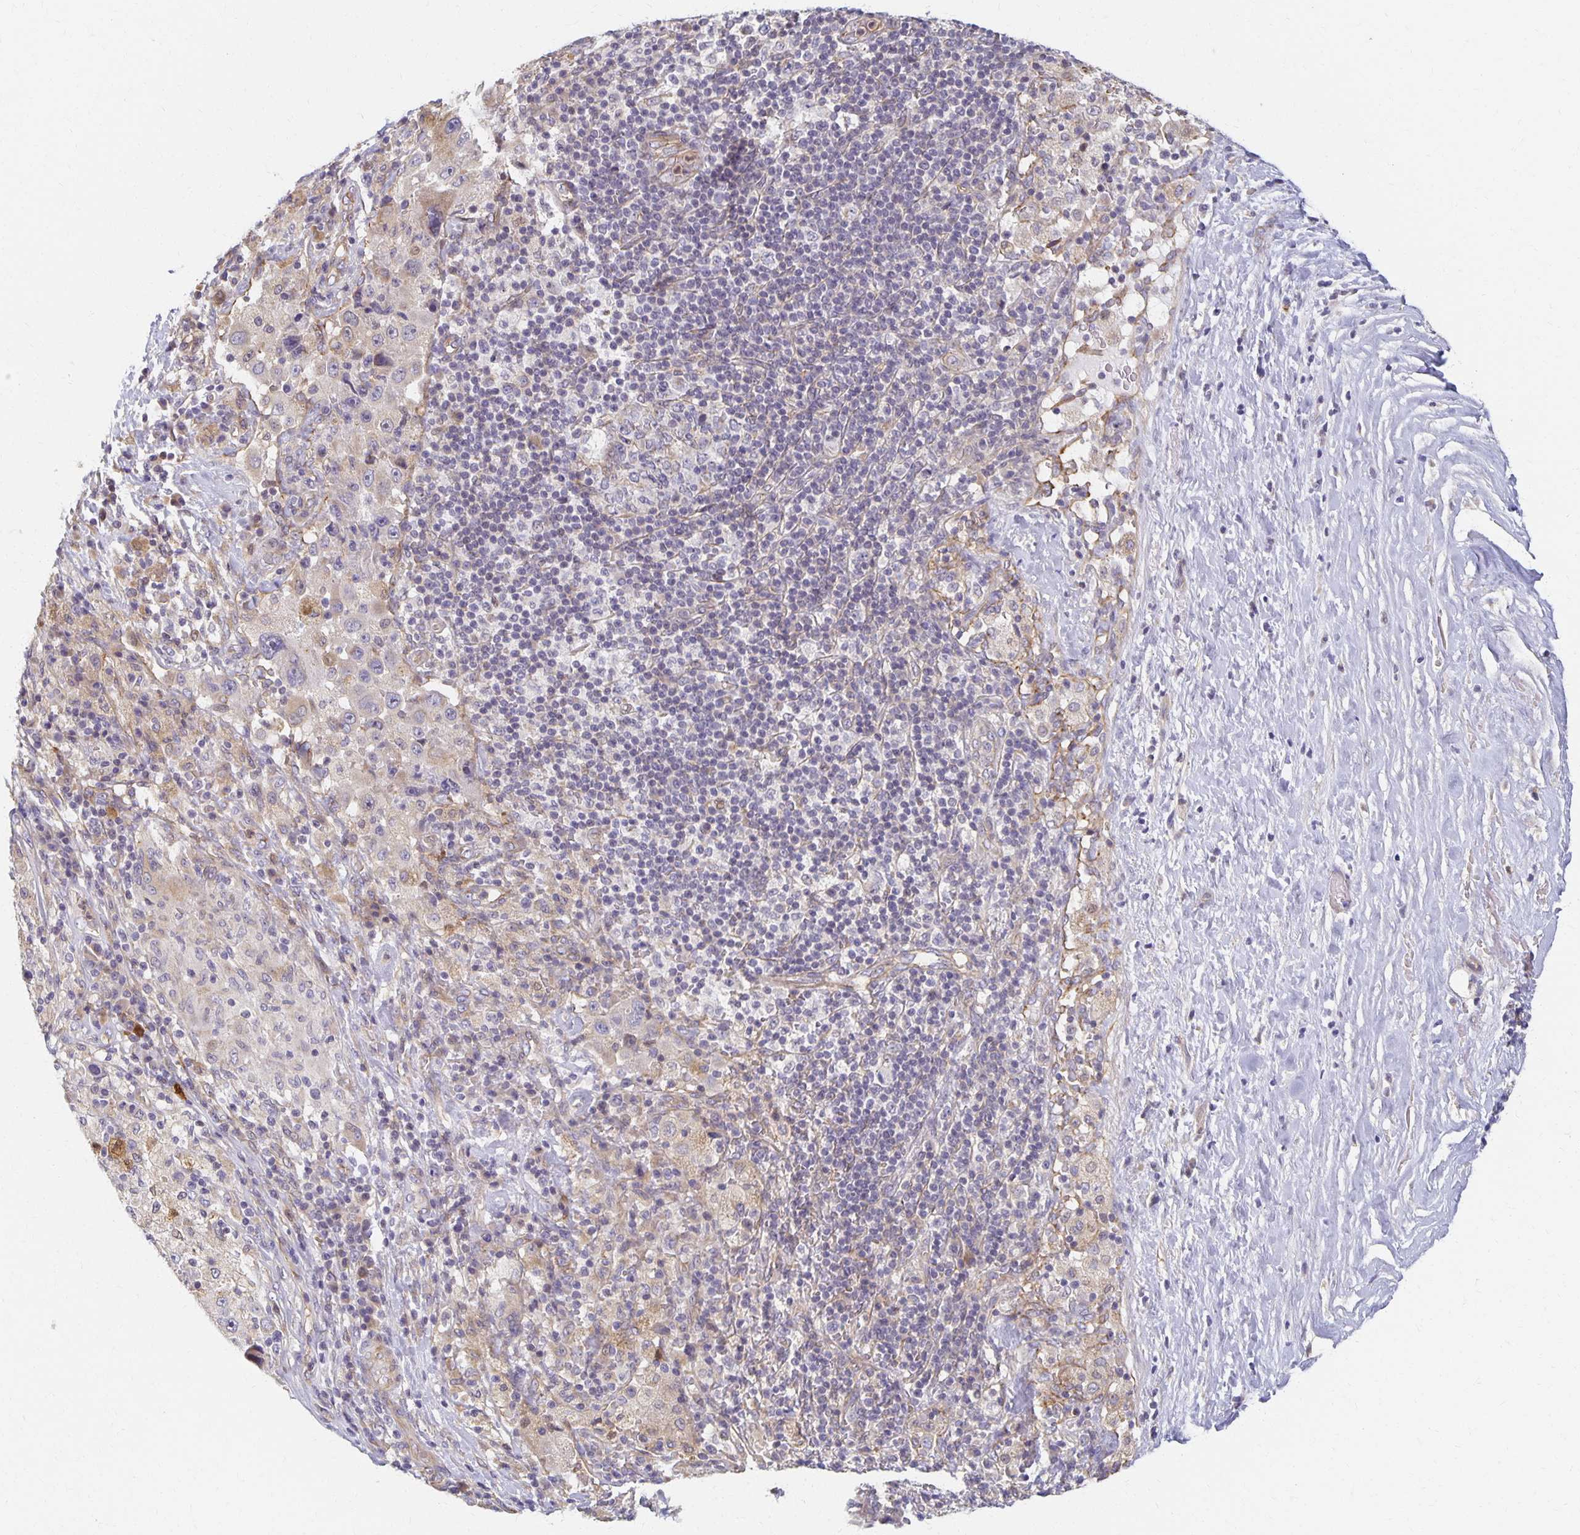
{"staining": {"intensity": "negative", "quantity": "none", "location": "none"}, "tissue": "melanoma", "cell_type": "Tumor cells", "image_type": "cancer", "snomed": [{"axis": "morphology", "description": "Malignant melanoma, Metastatic site"}, {"axis": "topography", "description": "Lymph node"}], "caption": "Protein analysis of malignant melanoma (metastatic site) displays no significant staining in tumor cells. (DAB (3,3'-diaminobenzidine) immunohistochemistry (IHC) with hematoxylin counter stain).", "gene": "SORL1", "patient": {"sex": "male", "age": 62}}